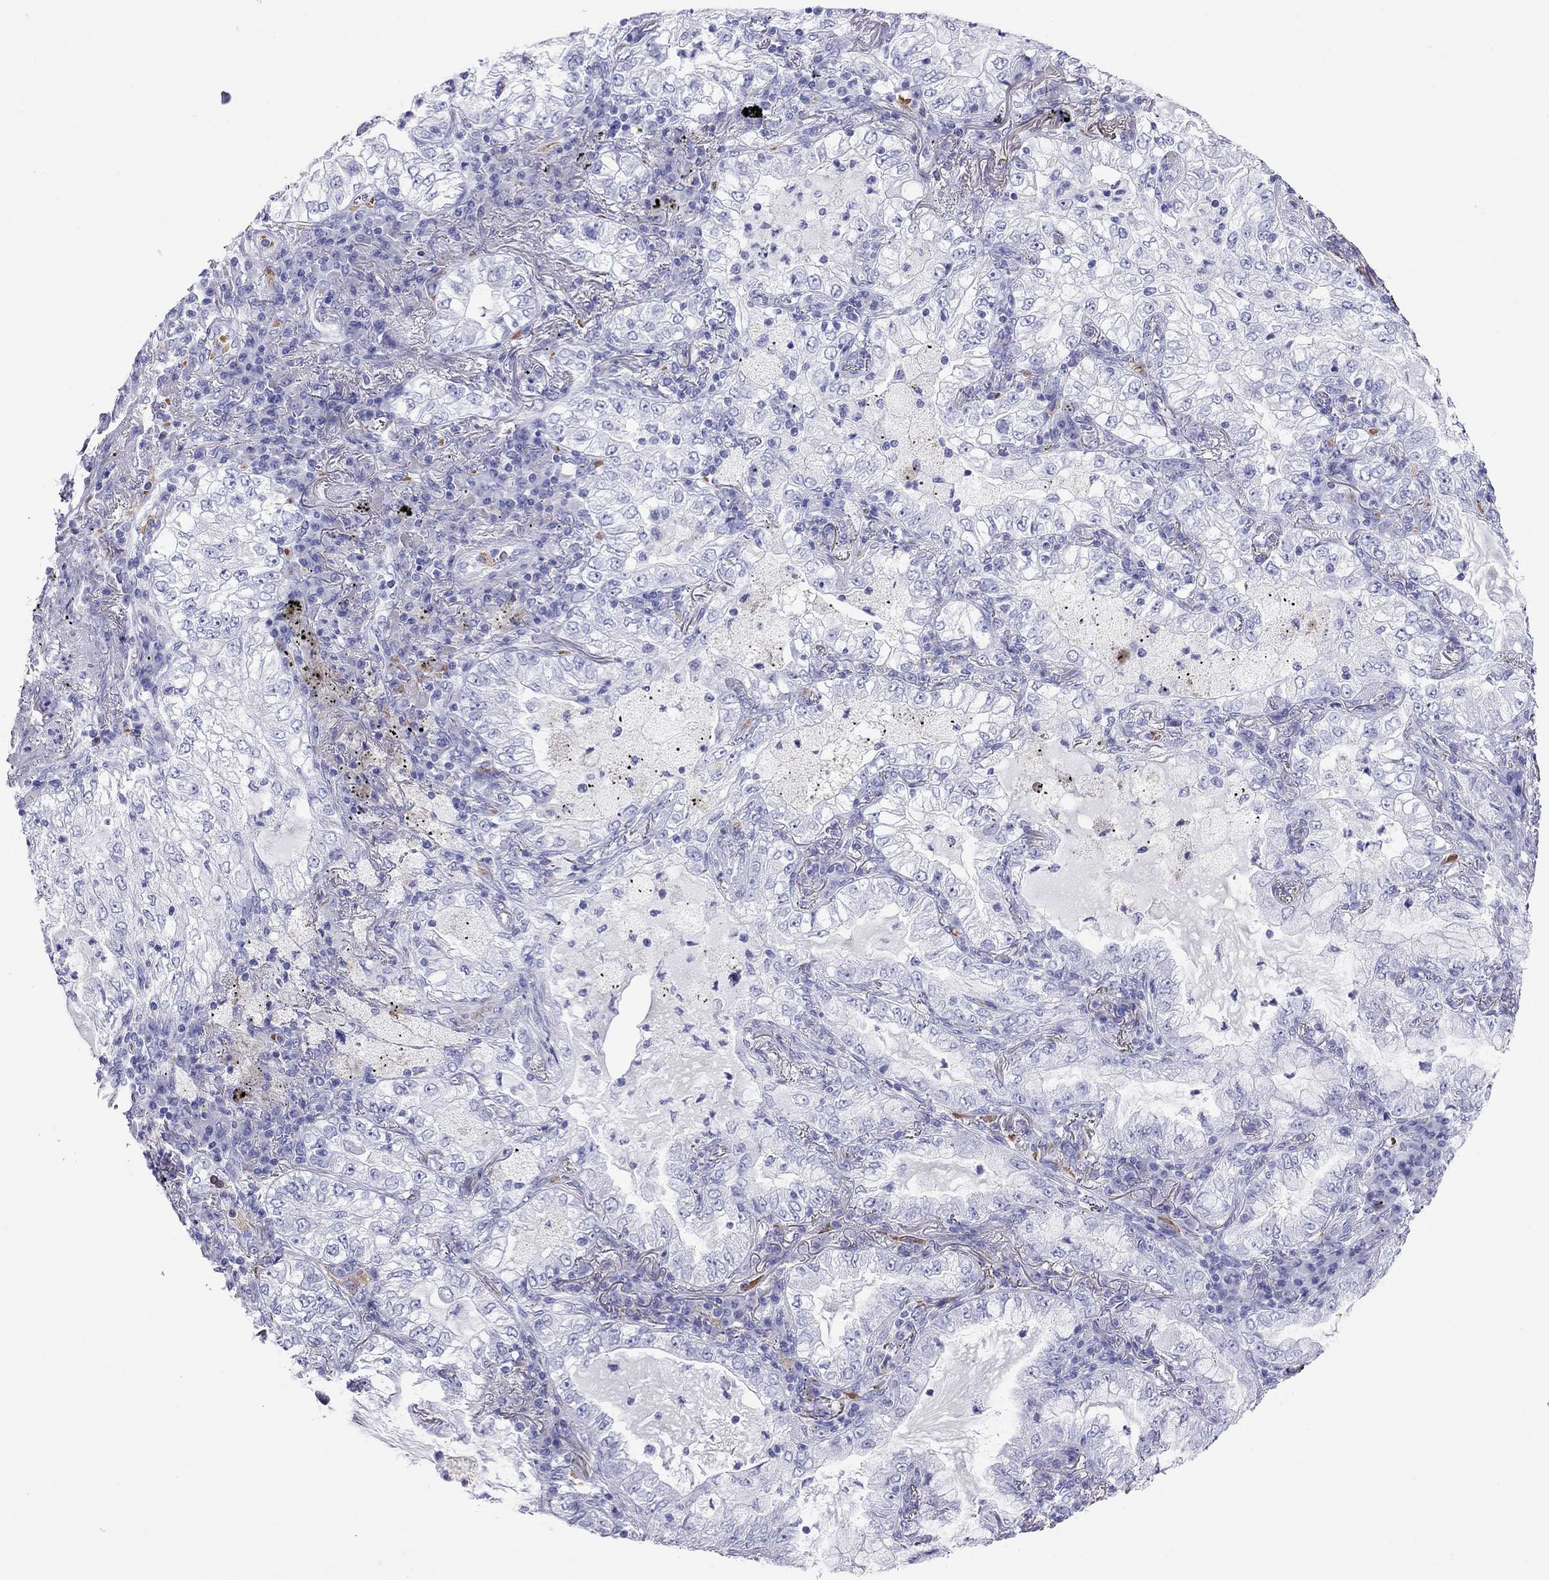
{"staining": {"intensity": "negative", "quantity": "none", "location": "none"}, "tissue": "lung cancer", "cell_type": "Tumor cells", "image_type": "cancer", "snomed": [{"axis": "morphology", "description": "Adenocarcinoma, NOS"}, {"axis": "topography", "description": "Lung"}], "caption": "Immunohistochemical staining of human adenocarcinoma (lung) exhibits no significant staining in tumor cells. Brightfield microscopy of immunohistochemistry stained with DAB (brown) and hematoxylin (blue), captured at high magnification.", "gene": "PTPRN", "patient": {"sex": "female", "age": 73}}